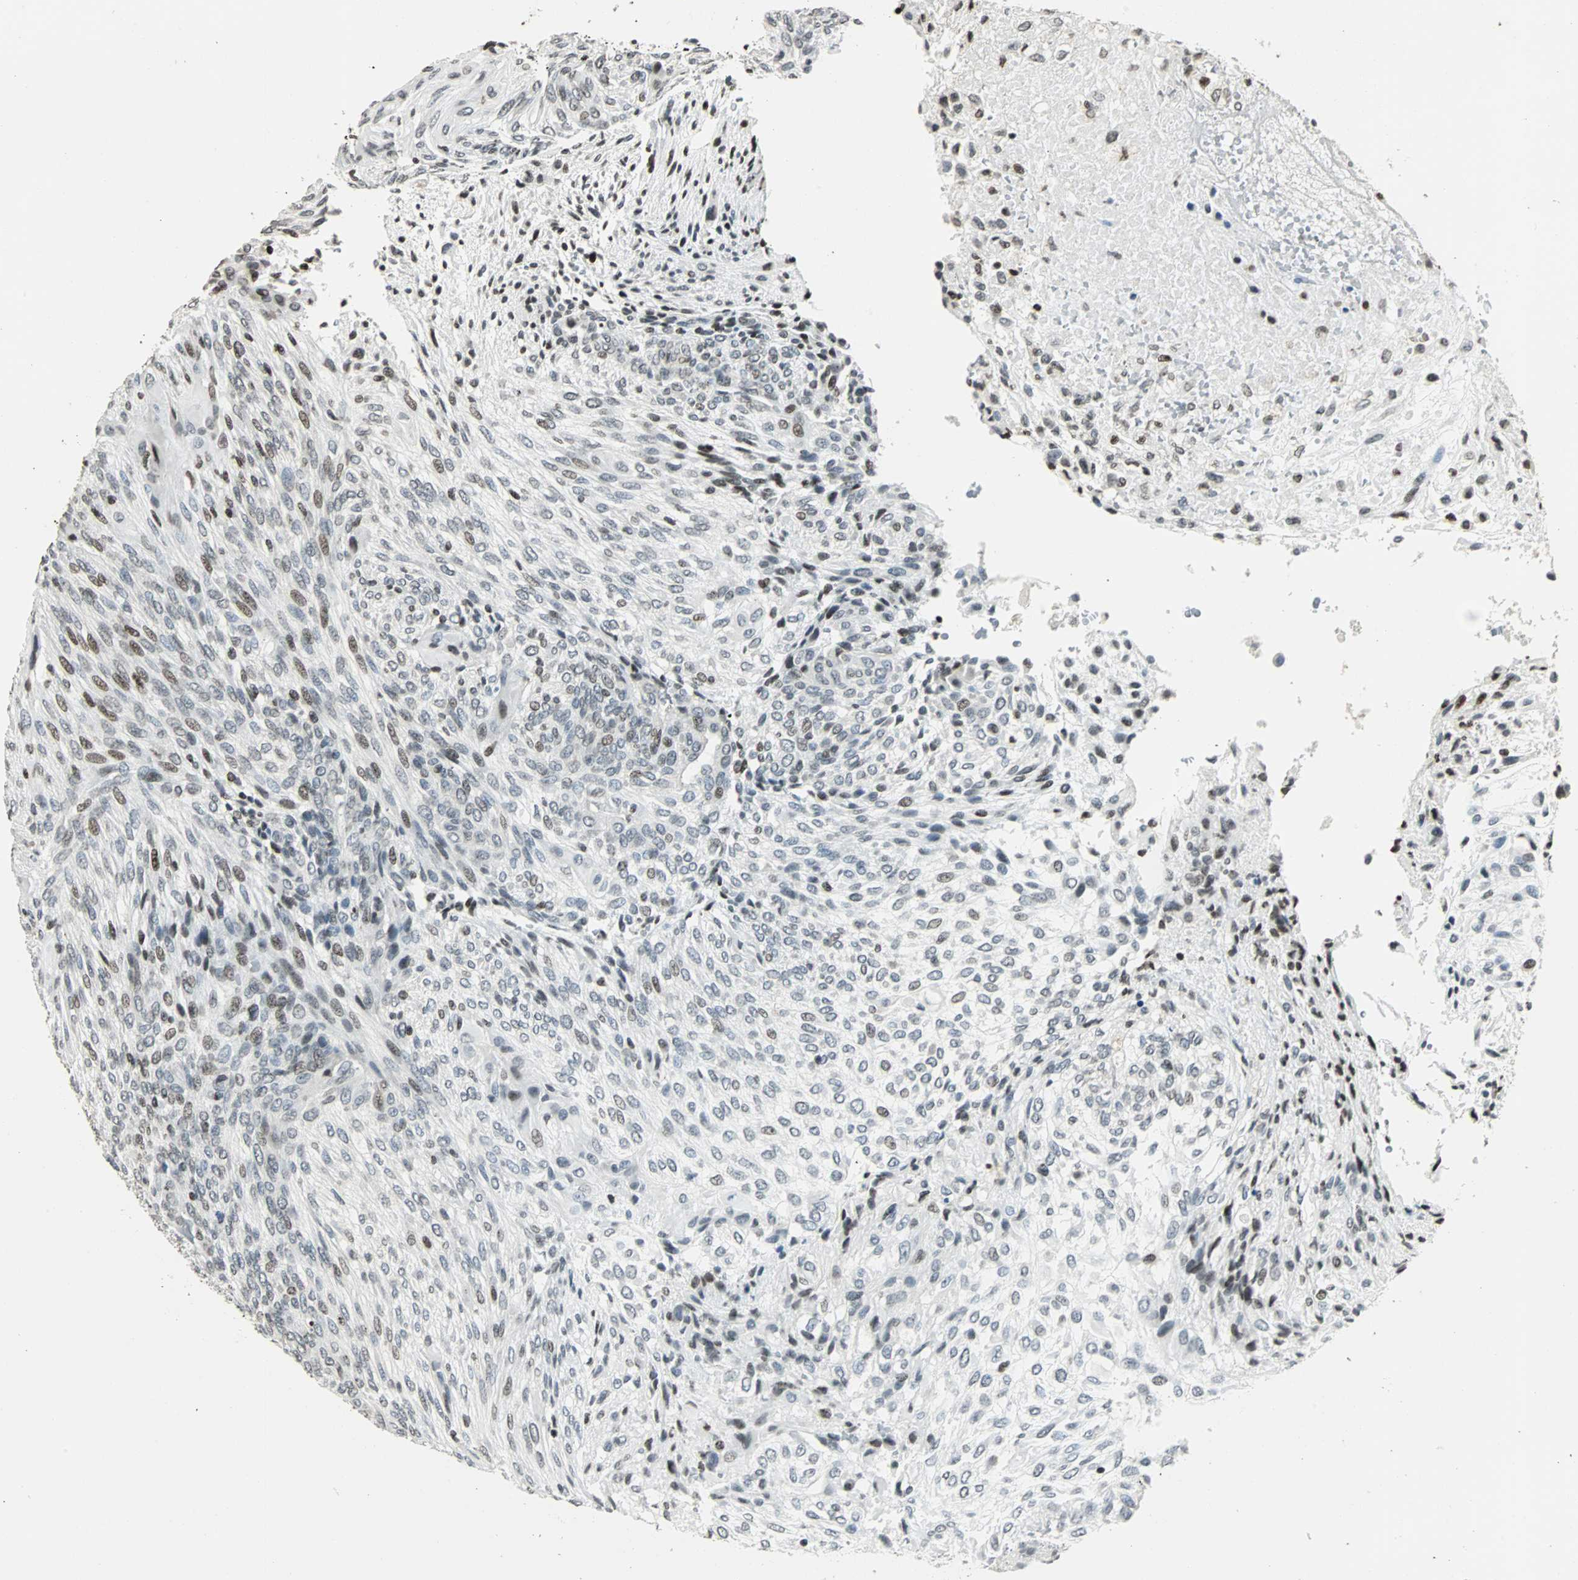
{"staining": {"intensity": "moderate", "quantity": "<25%", "location": "nuclear"}, "tissue": "glioma", "cell_type": "Tumor cells", "image_type": "cancer", "snomed": [{"axis": "morphology", "description": "Glioma, malignant, High grade"}, {"axis": "topography", "description": "Cerebral cortex"}], "caption": "Glioma stained for a protein (brown) shows moderate nuclear positive positivity in about <25% of tumor cells.", "gene": "PAXIP1", "patient": {"sex": "female", "age": 55}}